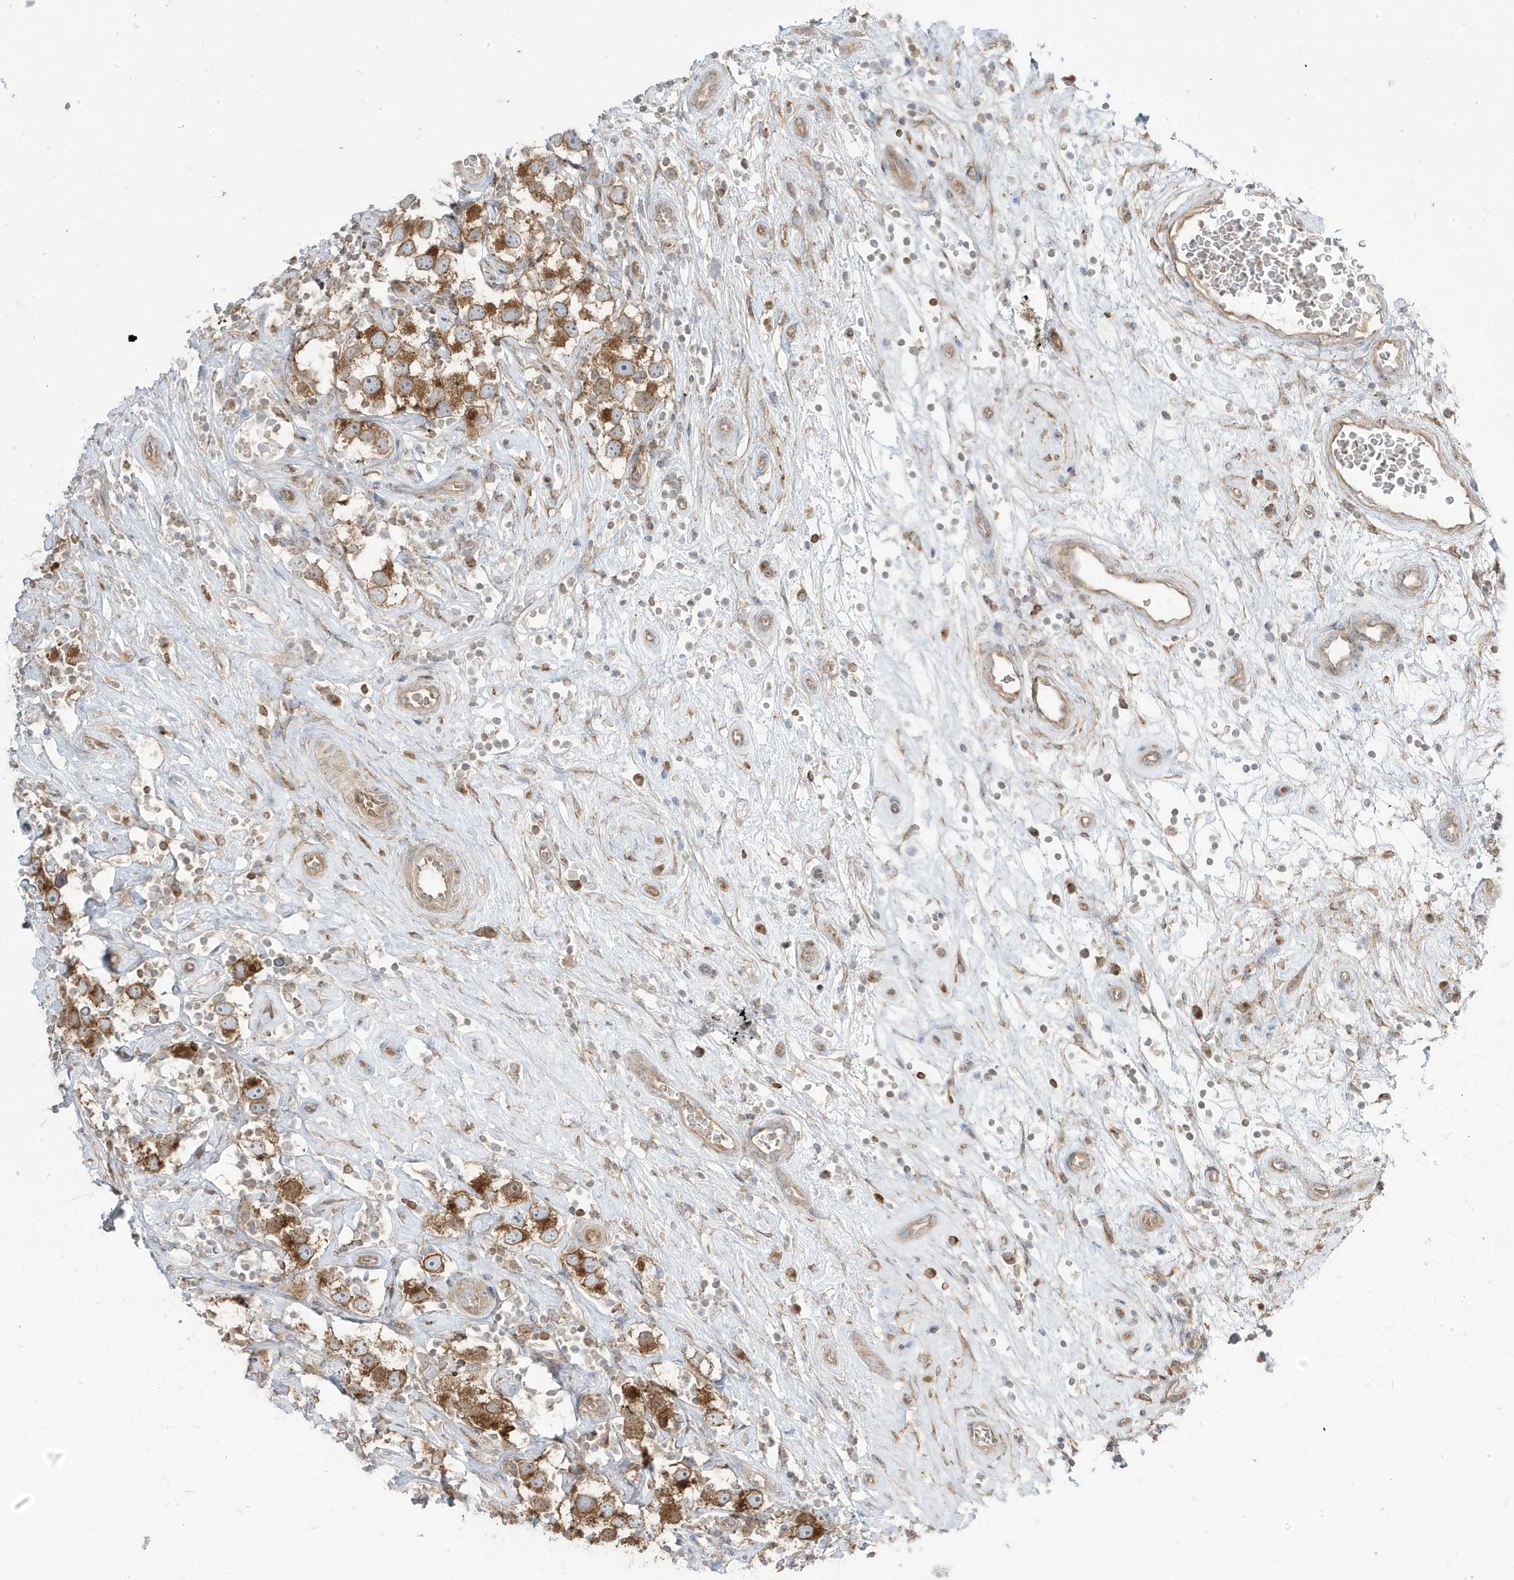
{"staining": {"intensity": "moderate", "quantity": ">75%", "location": "cytoplasmic/membranous"}, "tissue": "testis cancer", "cell_type": "Tumor cells", "image_type": "cancer", "snomed": [{"axis": "morphology", "description": "Seminoma, NOS"}, {"axis": "topography", "description": "Testis"}], "caption": "The immunohistochemical stain highlights moderate cytoplasmic/membranous positivity in tumor cells of testis cancer tissue.", "gene": "STAM", "patient": {"sex": "male", "age": 49}}